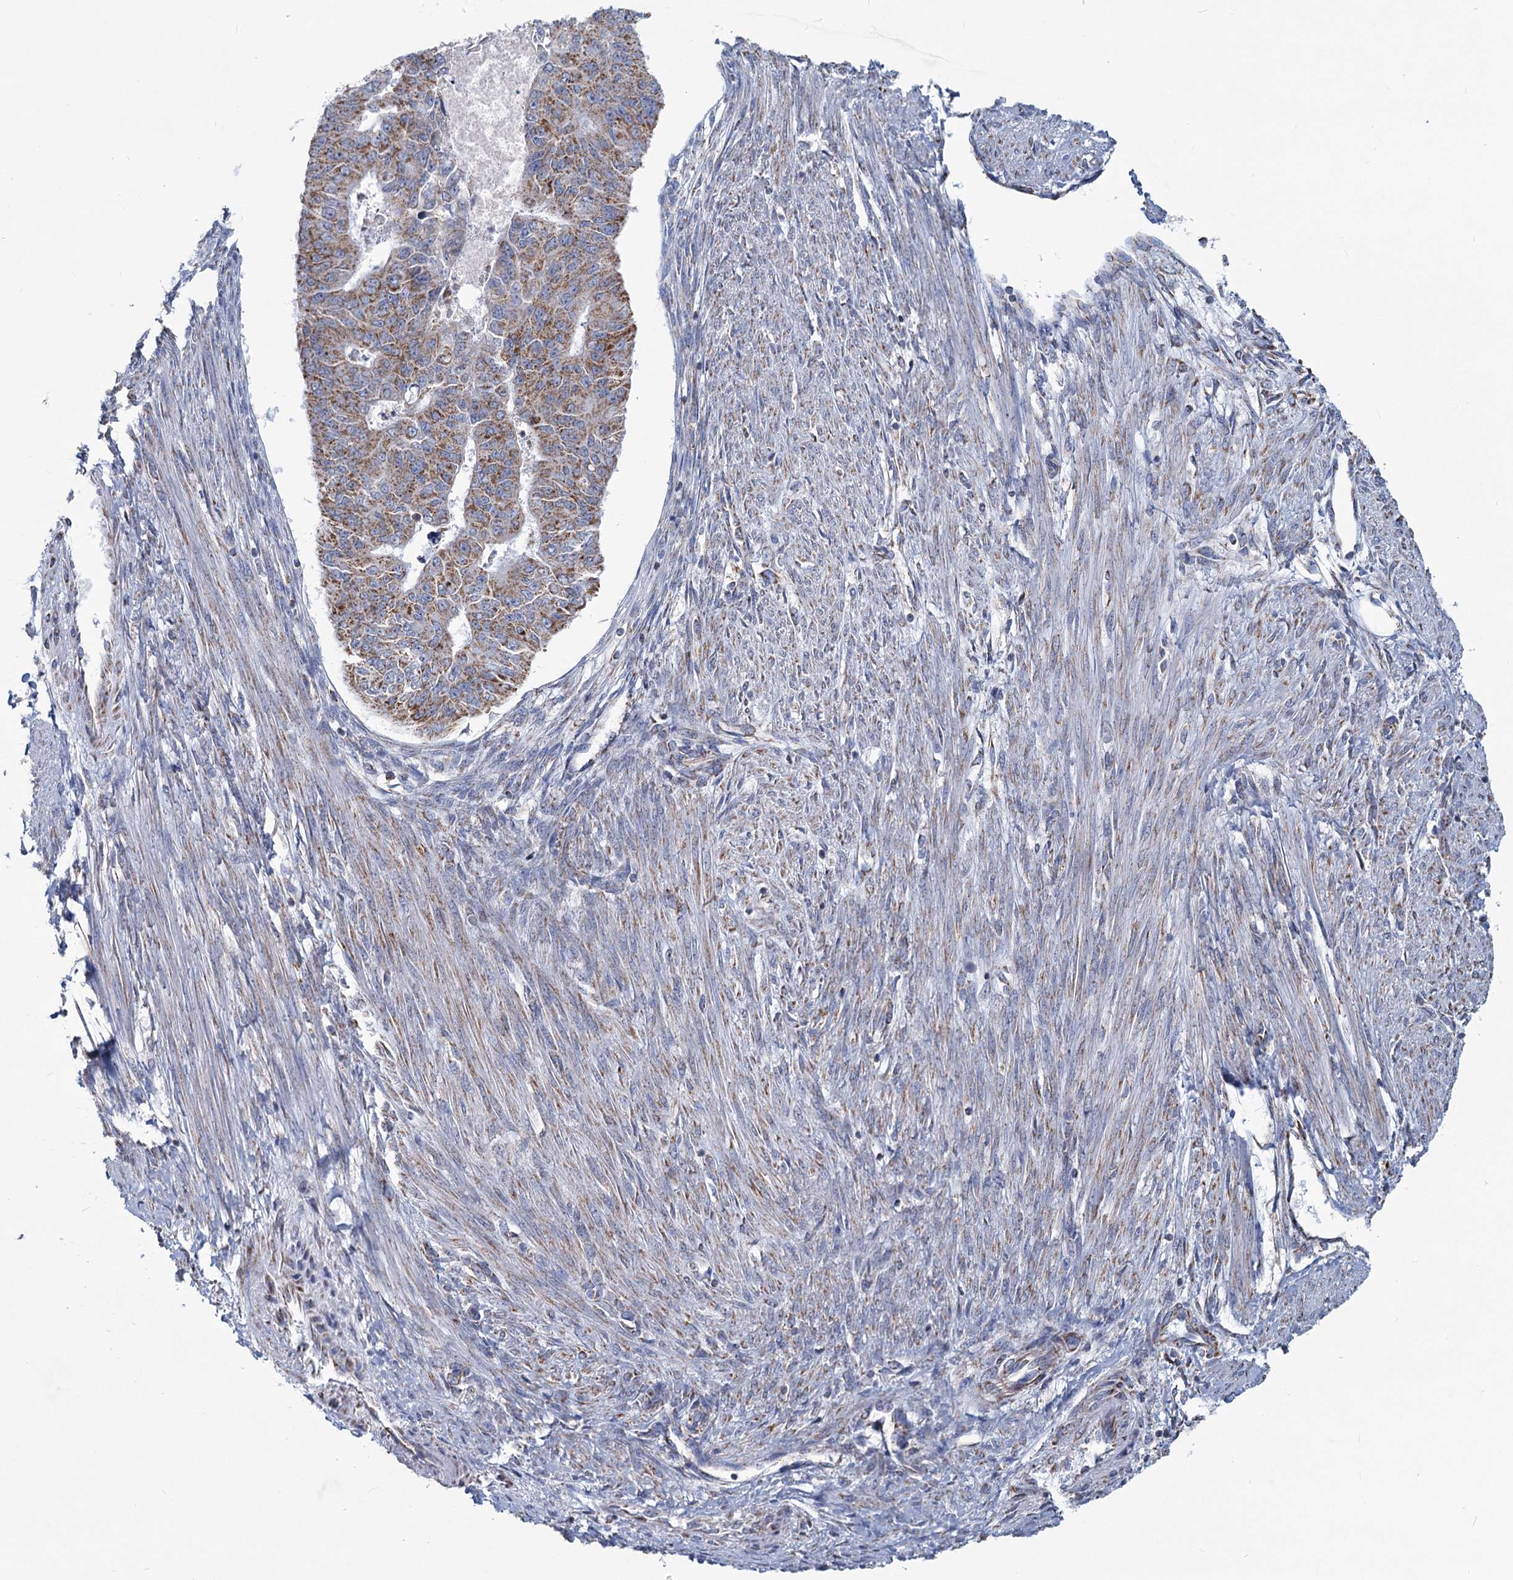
{"staining": {"intensity": "moderate", "quantity": ">75%", "location": "cytoplasmic/membranous"}, "tissue": "endometrial cancer", "cell_type": "Tumor cells", "image_type": "cancer", "snomed": [{"axis": "morphology", "description": "Adenocarcinoma, NOS"}, {"axis": "topography", "description": "Endometrium"}], "caption": "Endometrial cancer (adenocarcinoma) stained for a protein (brown) exhibits moderate cytoplasmic/membranous positive staining in about >75% of tumor cells.", "gene": "NDUFC2", "patient": {"sex": "female", "age": 32}}